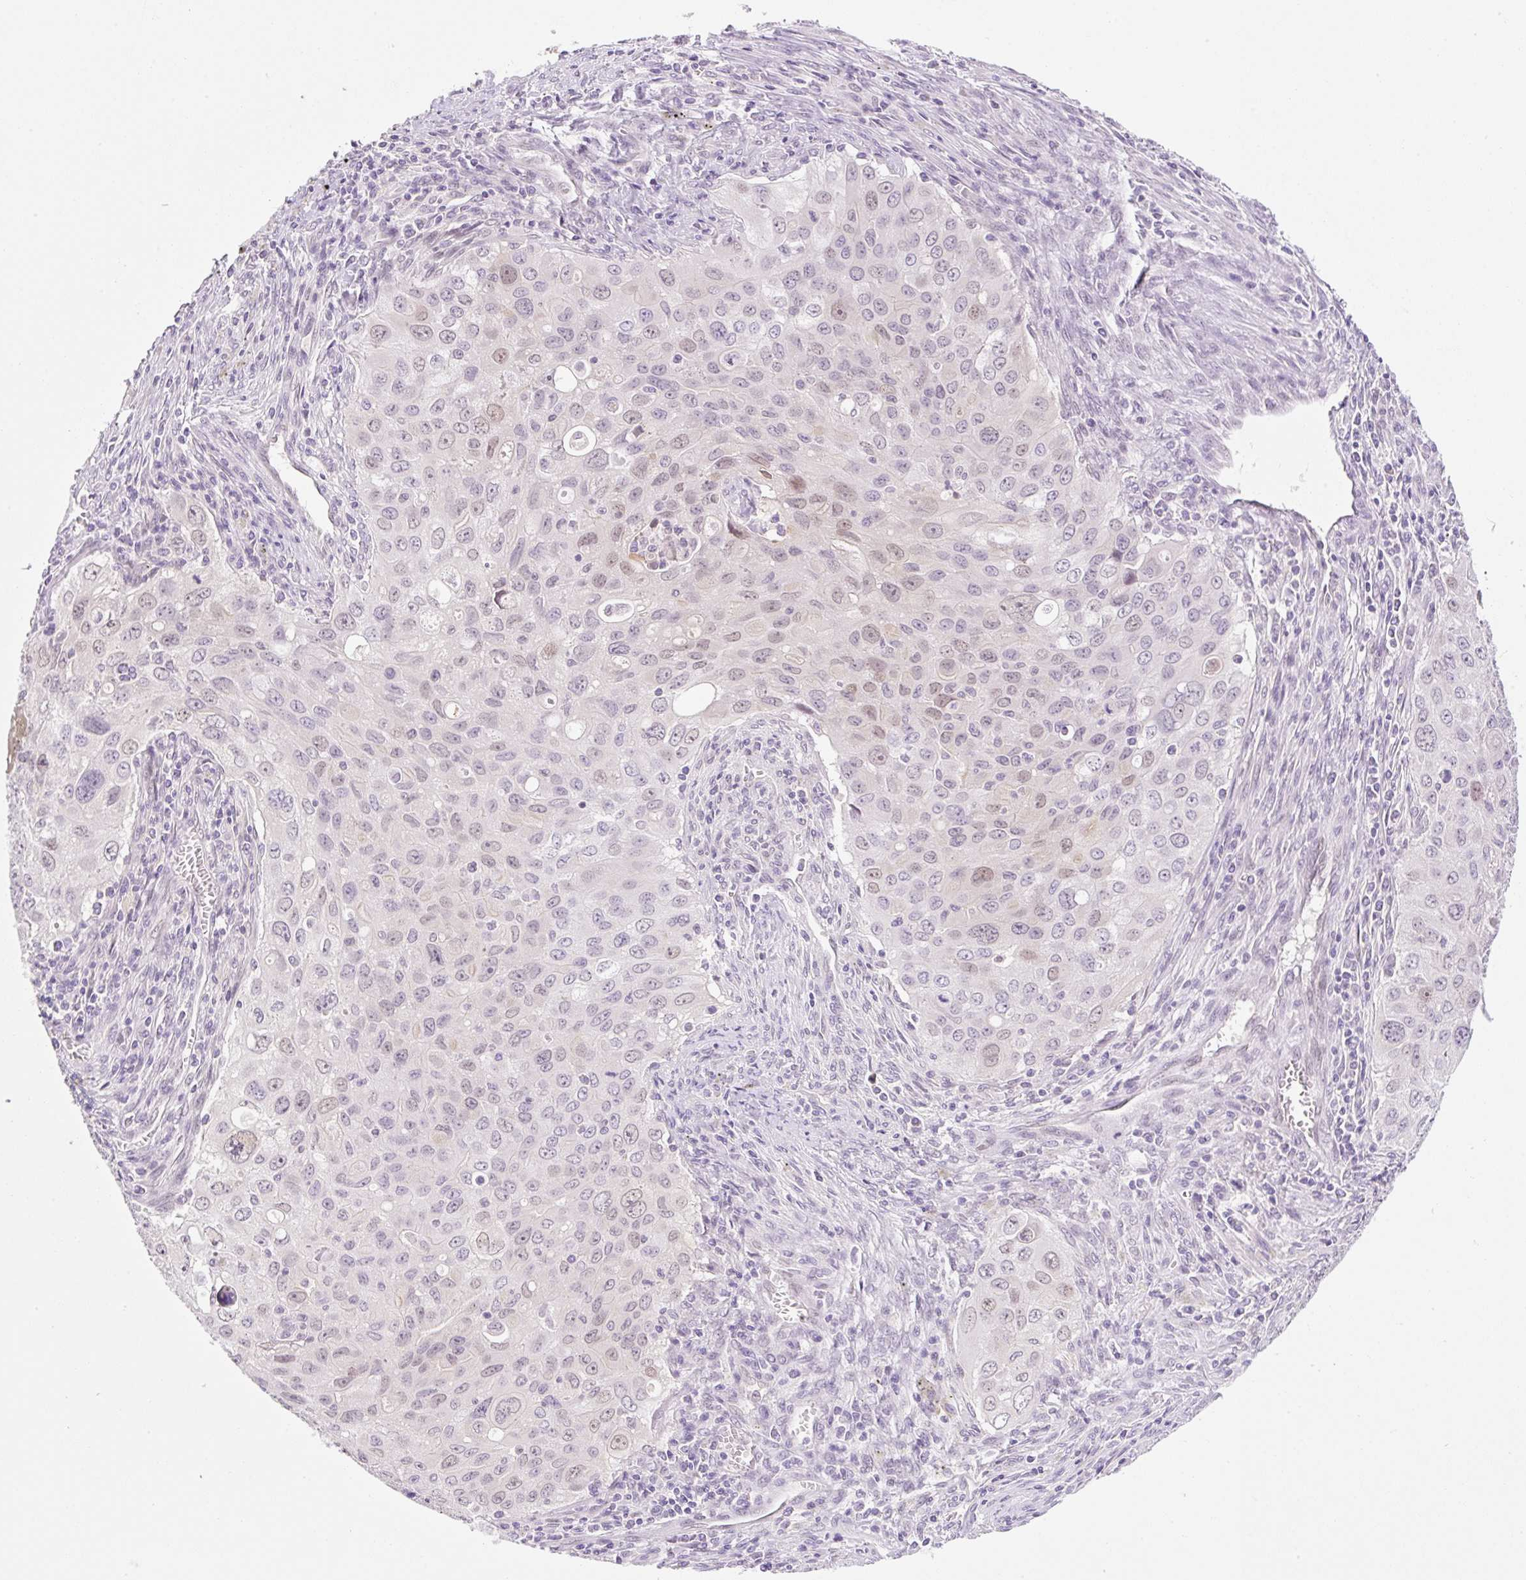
{"staining": {"intensity": "weak", "quantity": "25%-75%", "location": "cytoplasmic/membranous,nuclear"}, "tissue": "lung cancer", "cell_type": "Tumor cells", "image_type": "cancer", "snomed": [{"axis": "morphology", "description": "Adenocarcinoma, NOS"}, {"axis": "morphology", "description": "Adenocarcinoma, metastatic, NOS"}, {"axis": "topography", "description": "Lymph node"}, {"axis": "topography", "description": "Lung"}], "caption": "Protein staining by IHC demonstrates weak cytoplasmic/membranous and nuclear positivity in about 25%-75% of tumor cells in lung cancer (adenocarcinoma). Using DAB (brown) and hematoxylin (blue) stains, captured at high magnification using brightfield microscopy.", "gene": "SYNE3", "patient": {"sex": "female", "age": 42}}